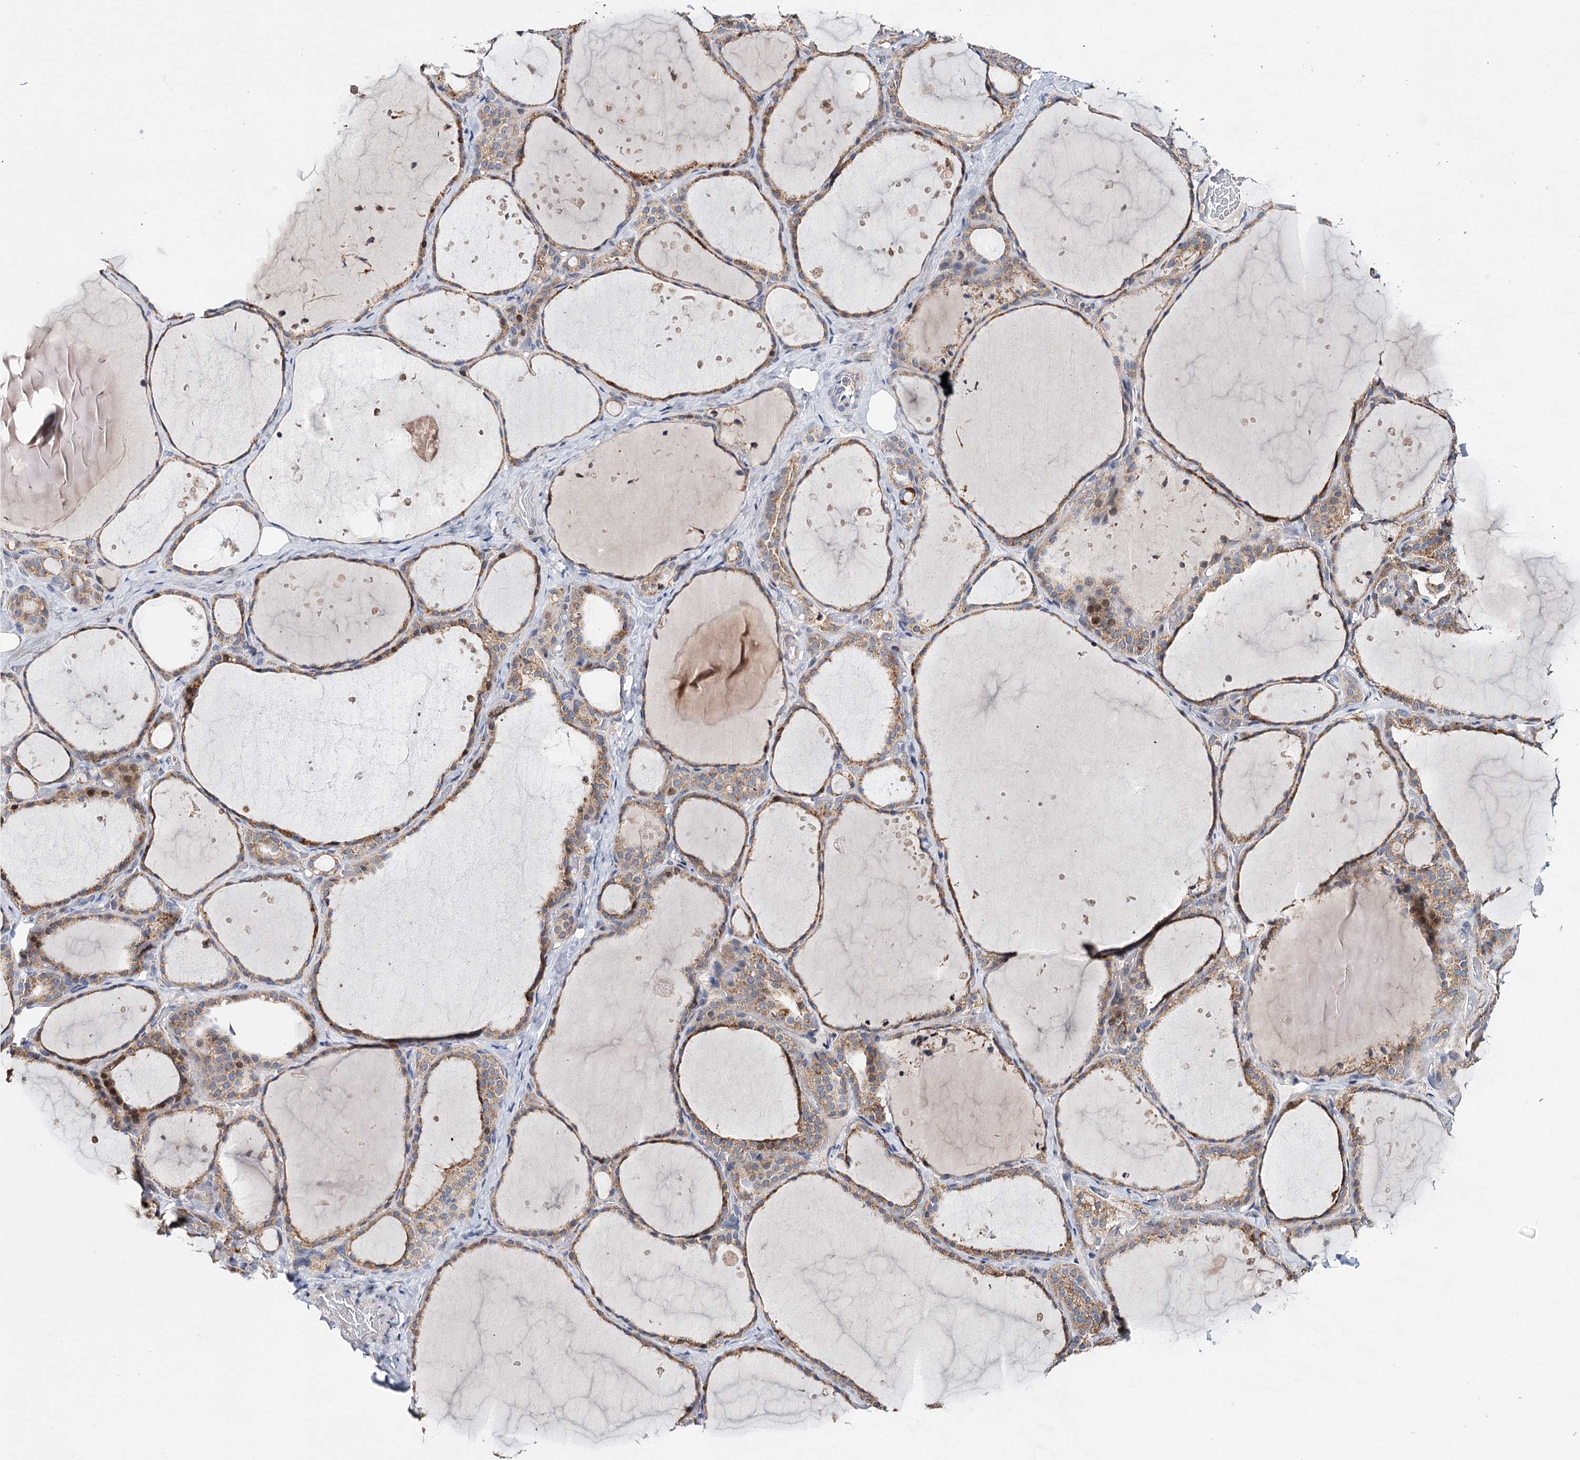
{"staining": {"intensity": "moderate", "quantity": "25%-75%", "location": "cytoplasmic/membranous,nuclear"}, "tissue": "thyroid gland", "cell_type": "Glandular cells", "image_type": "normal", "snomed": [{"axis": "morphology", "description": "Normal tissue, NOS"}, {"axis": "topography", "description": "Thyroid gland"}], "caption": "The immunohistochemical stain labels moderate cytoplasmic/membranous,nuclear expression in glandular cells of benign thyroid gland. (Brightfield microscopy of DAB IHC at high magnification).", "gene": "CFAP46", "patient": {"sex": "female", "age": 44}}